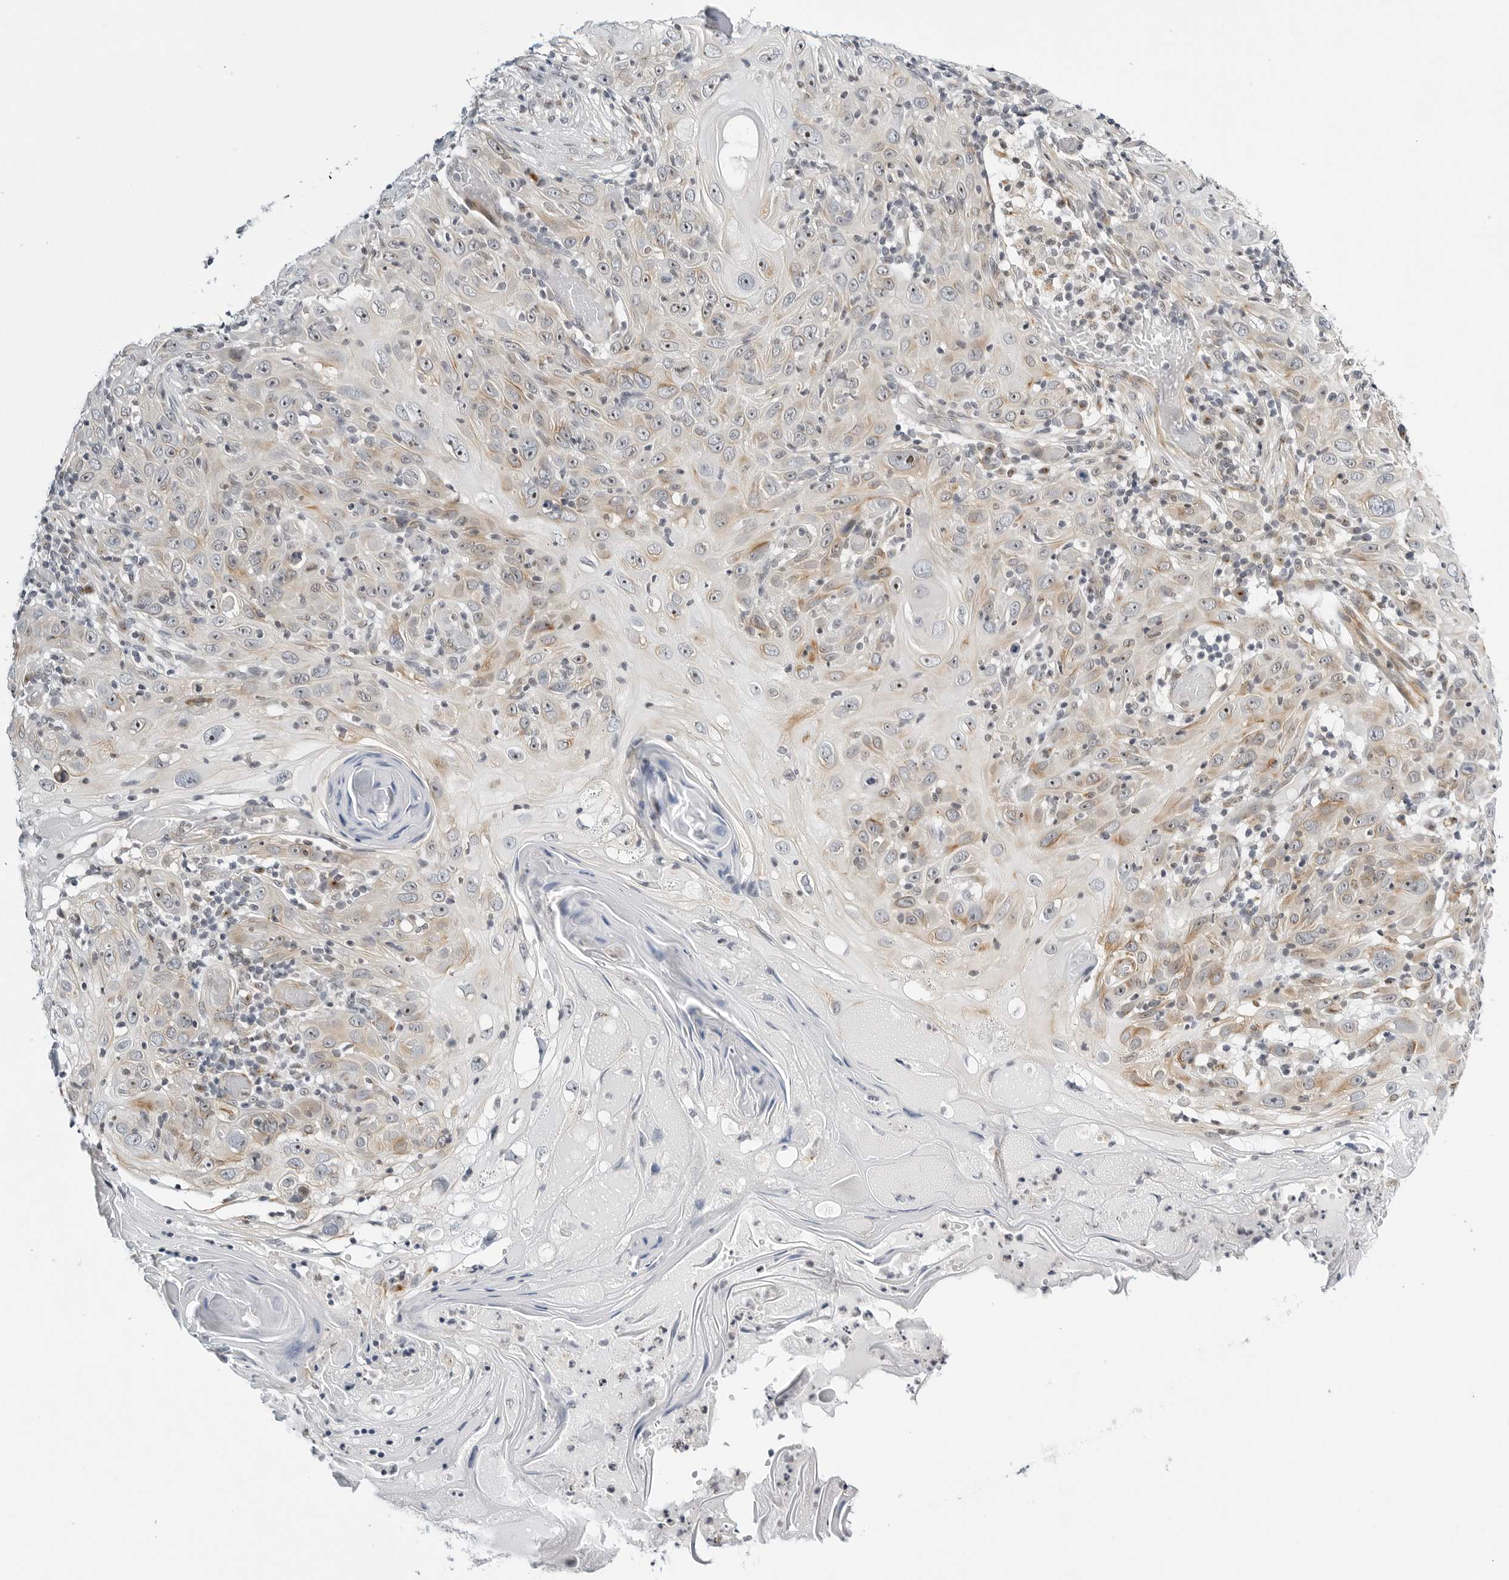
{"staining": {"intensity": "moderate", "quantity": "<25%", "location": "cytoplasmic/membranous"}, "tissue": "skin cancer", "cell_type": "Tumor cells", "image_type": "cancer", "snomed": [{"axis": "morphology", "description": "Squamous cell carcinoma, NOS"}, {"axis": "topography", "description": "Skin"}], "caption": "Protein analysis of squamous cell carcinoma (skin) tissue reveals moderate cytoplasmic/membranous positivity in approximately <25% of tumor cells.", "gene": "MAP2K5", "patient": {"sex": "female", "age": 88}}